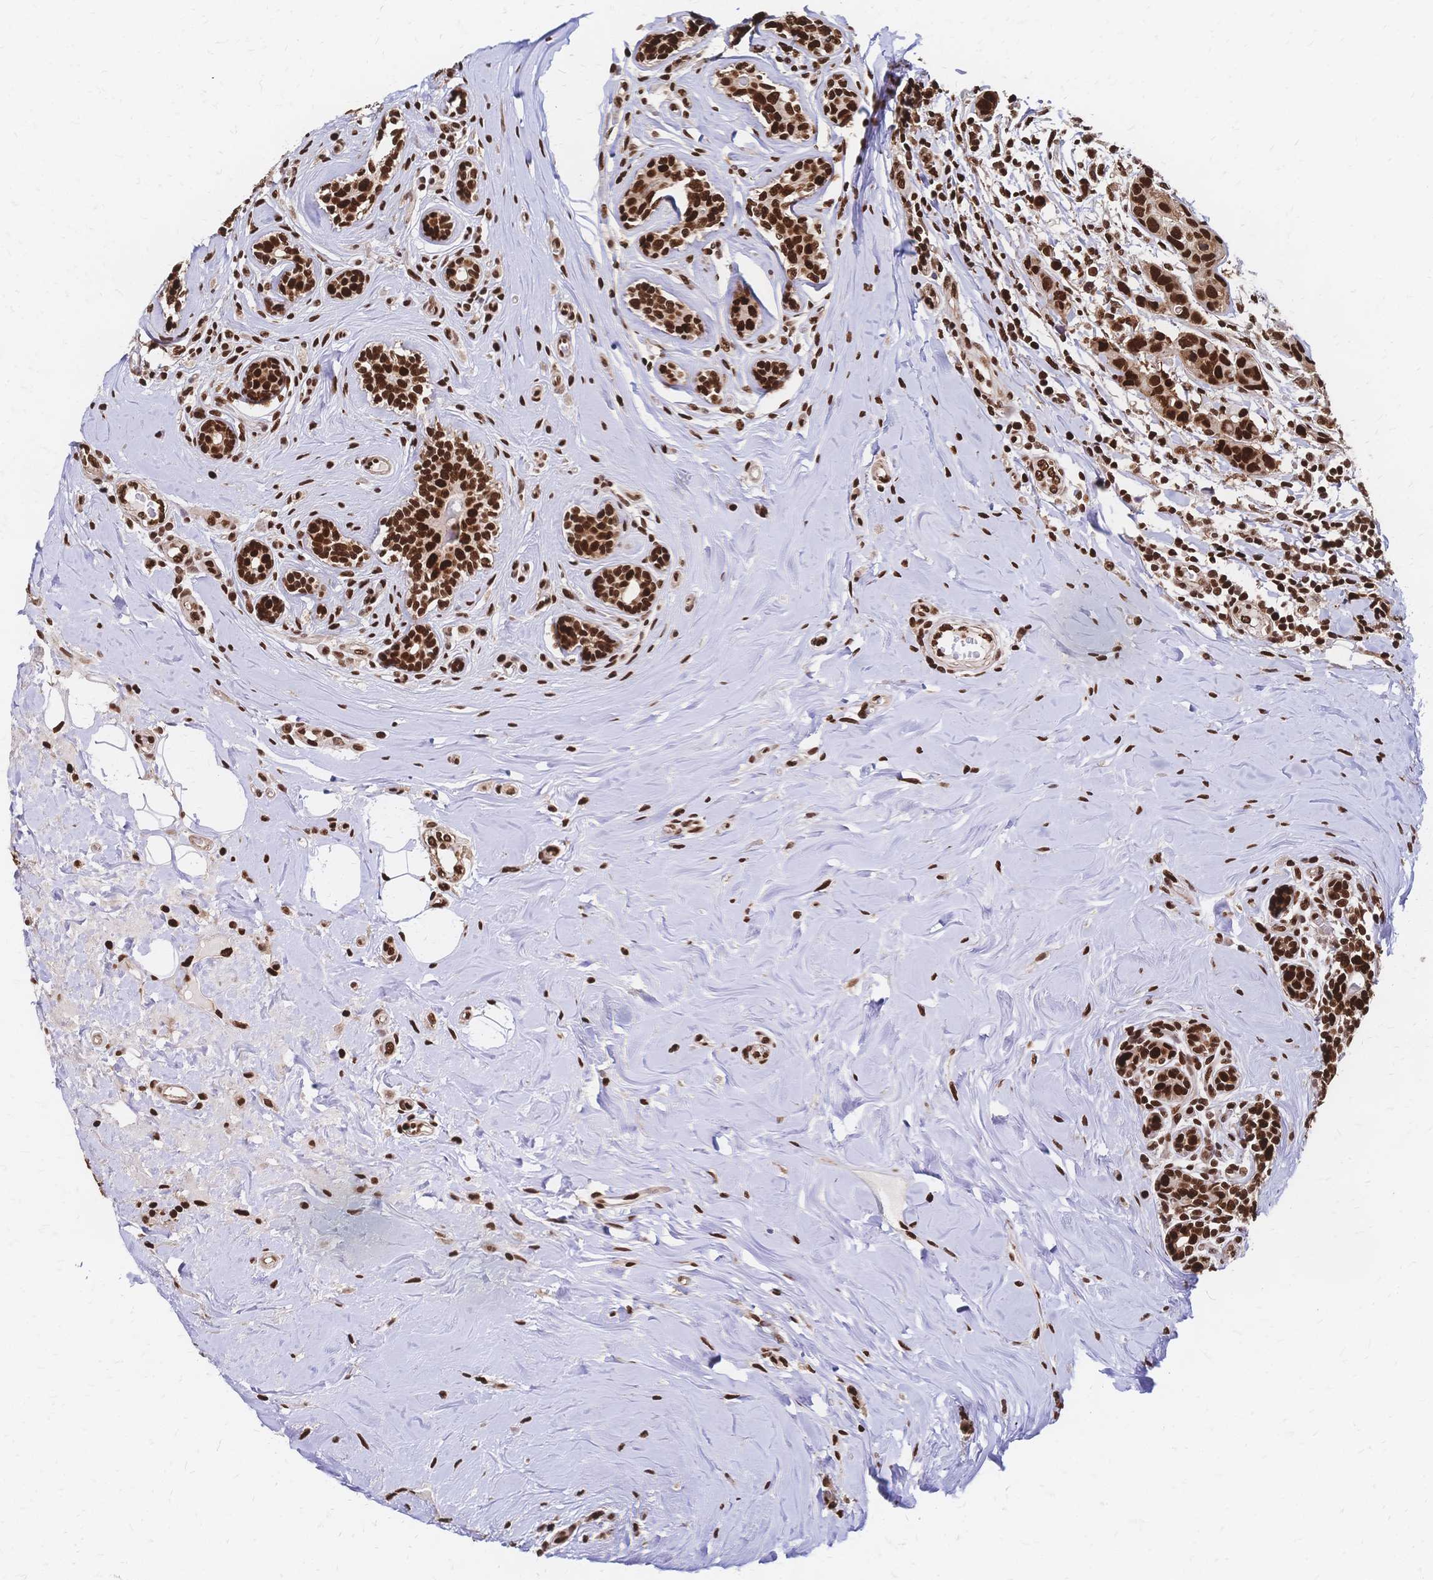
{"staining": {"intensity": "strong", "quantity": ">75%", "location": "nuclear"}, "tissue": "breast cancer", "cell_type": "Tumor cells", "image_type": "cancer", "snomed": [{"axis": "morphology", "description": "Duct carcinoma"}, {"axis": "topography", "description": "Breast"}], "caption": "Brown immunohistochemical staining in breast cancer displays strong nuclear staining in about >75% of tumor cells. The protein of interest is shown in brown color, while the nuclei are stained blue.", "gene": "HDGF", "patient": {"sex": "female", "age": 24}}